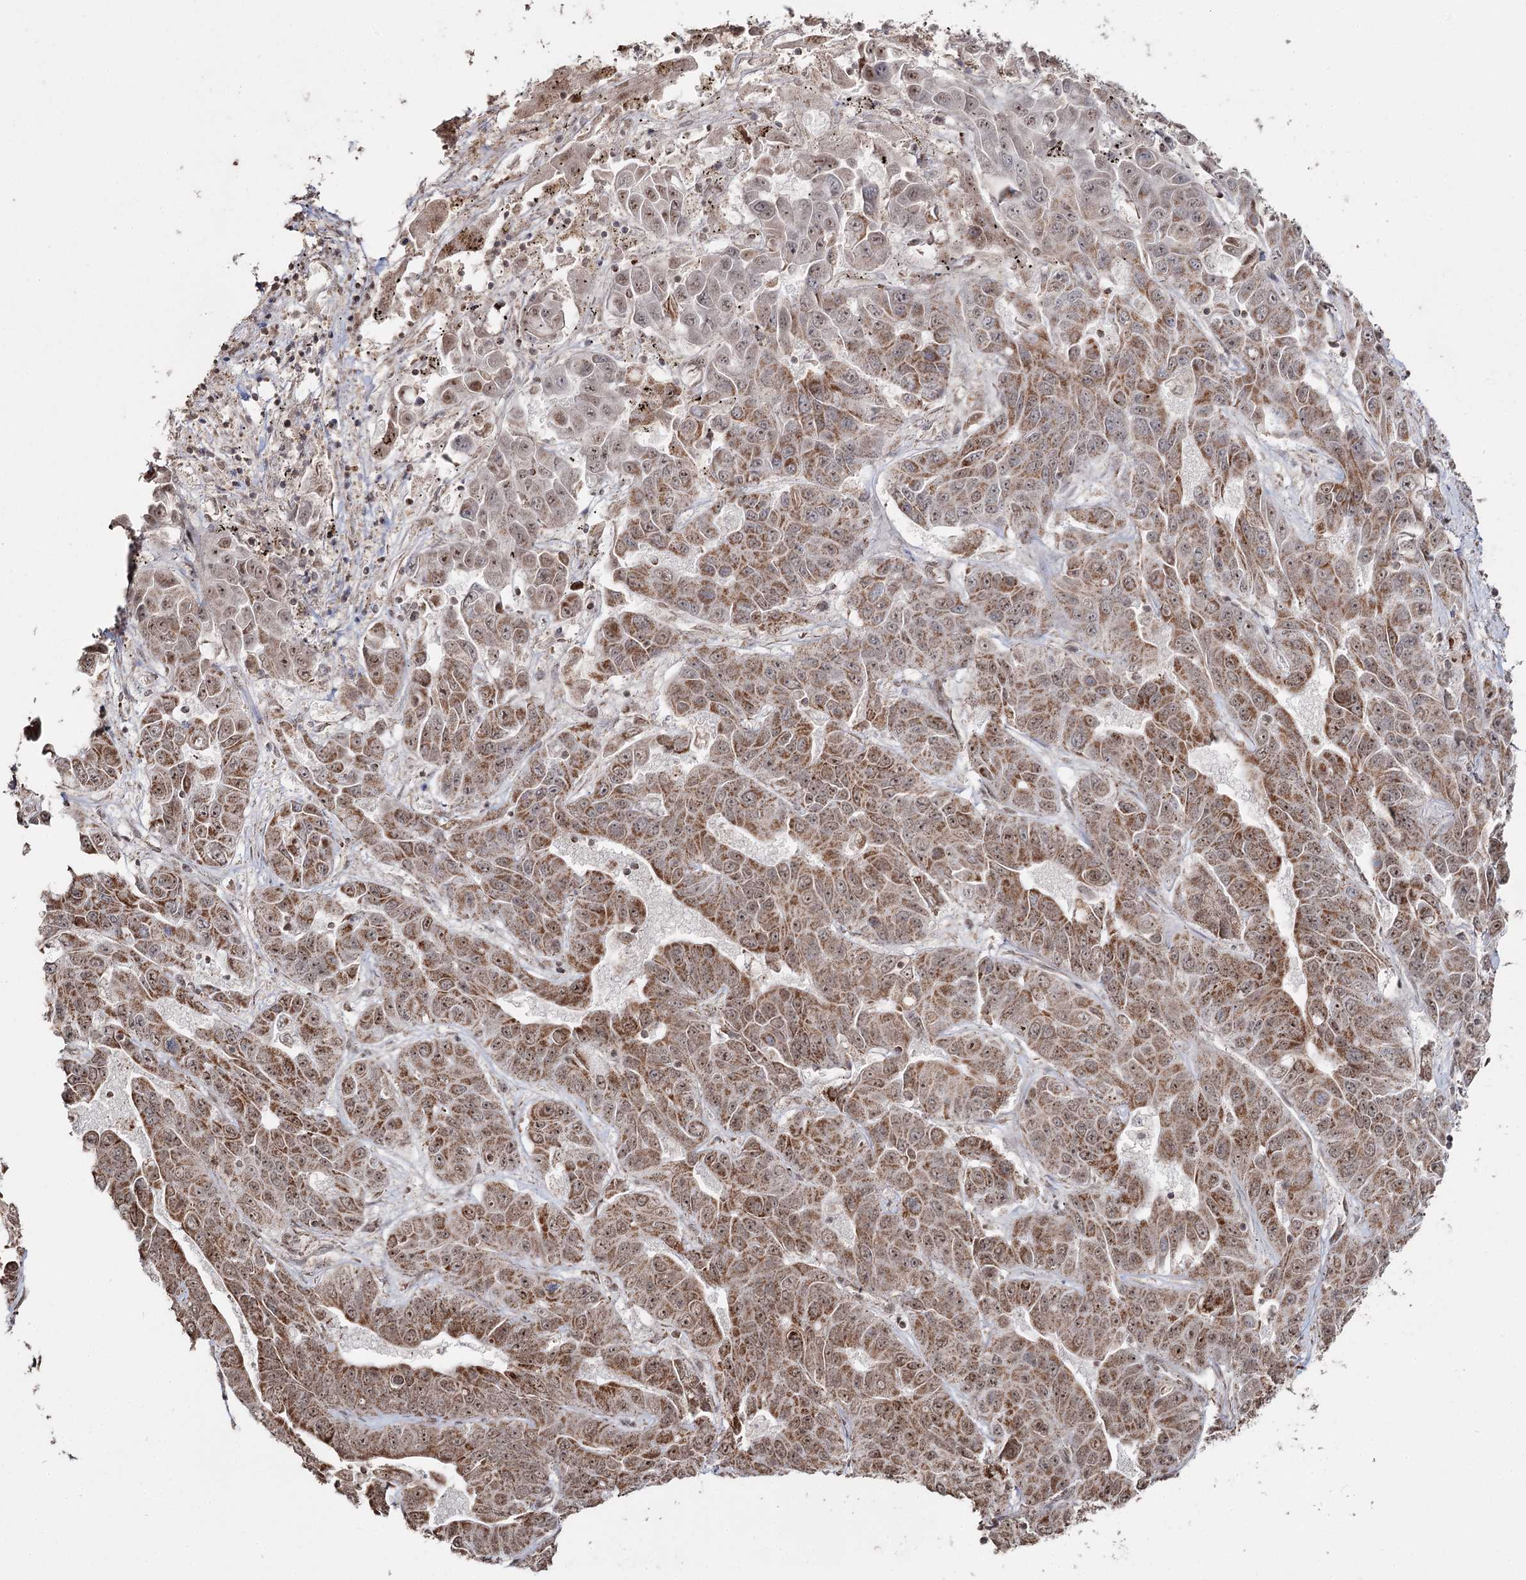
{"staining": {"intensity": "moderate", "quantity": ">75%", "location": "cytoplasmic/membranous,nuclear"}, "tissue": "liver cancer", "cell_type": "Tumor cells", "image_type": "cancer", "snomed": [{"axis": "morphology", "description": "Cholangiocarcinoma"}, {"axis": "topography", "description": "Liver"}], "caption": "Liver cancer tissue displays moderate cytoplasmic/membranous and nuclear staining in about >75% of tumor cells, visualized by immunohistochemistry. The staining was performed using DAB to visualize the protein expression in brown, while the nuclei were stained in blue with hematoxylin (Magnification: 20x).", "gene": "PDHX", "patient": {"sex": "female", "age": 52}}